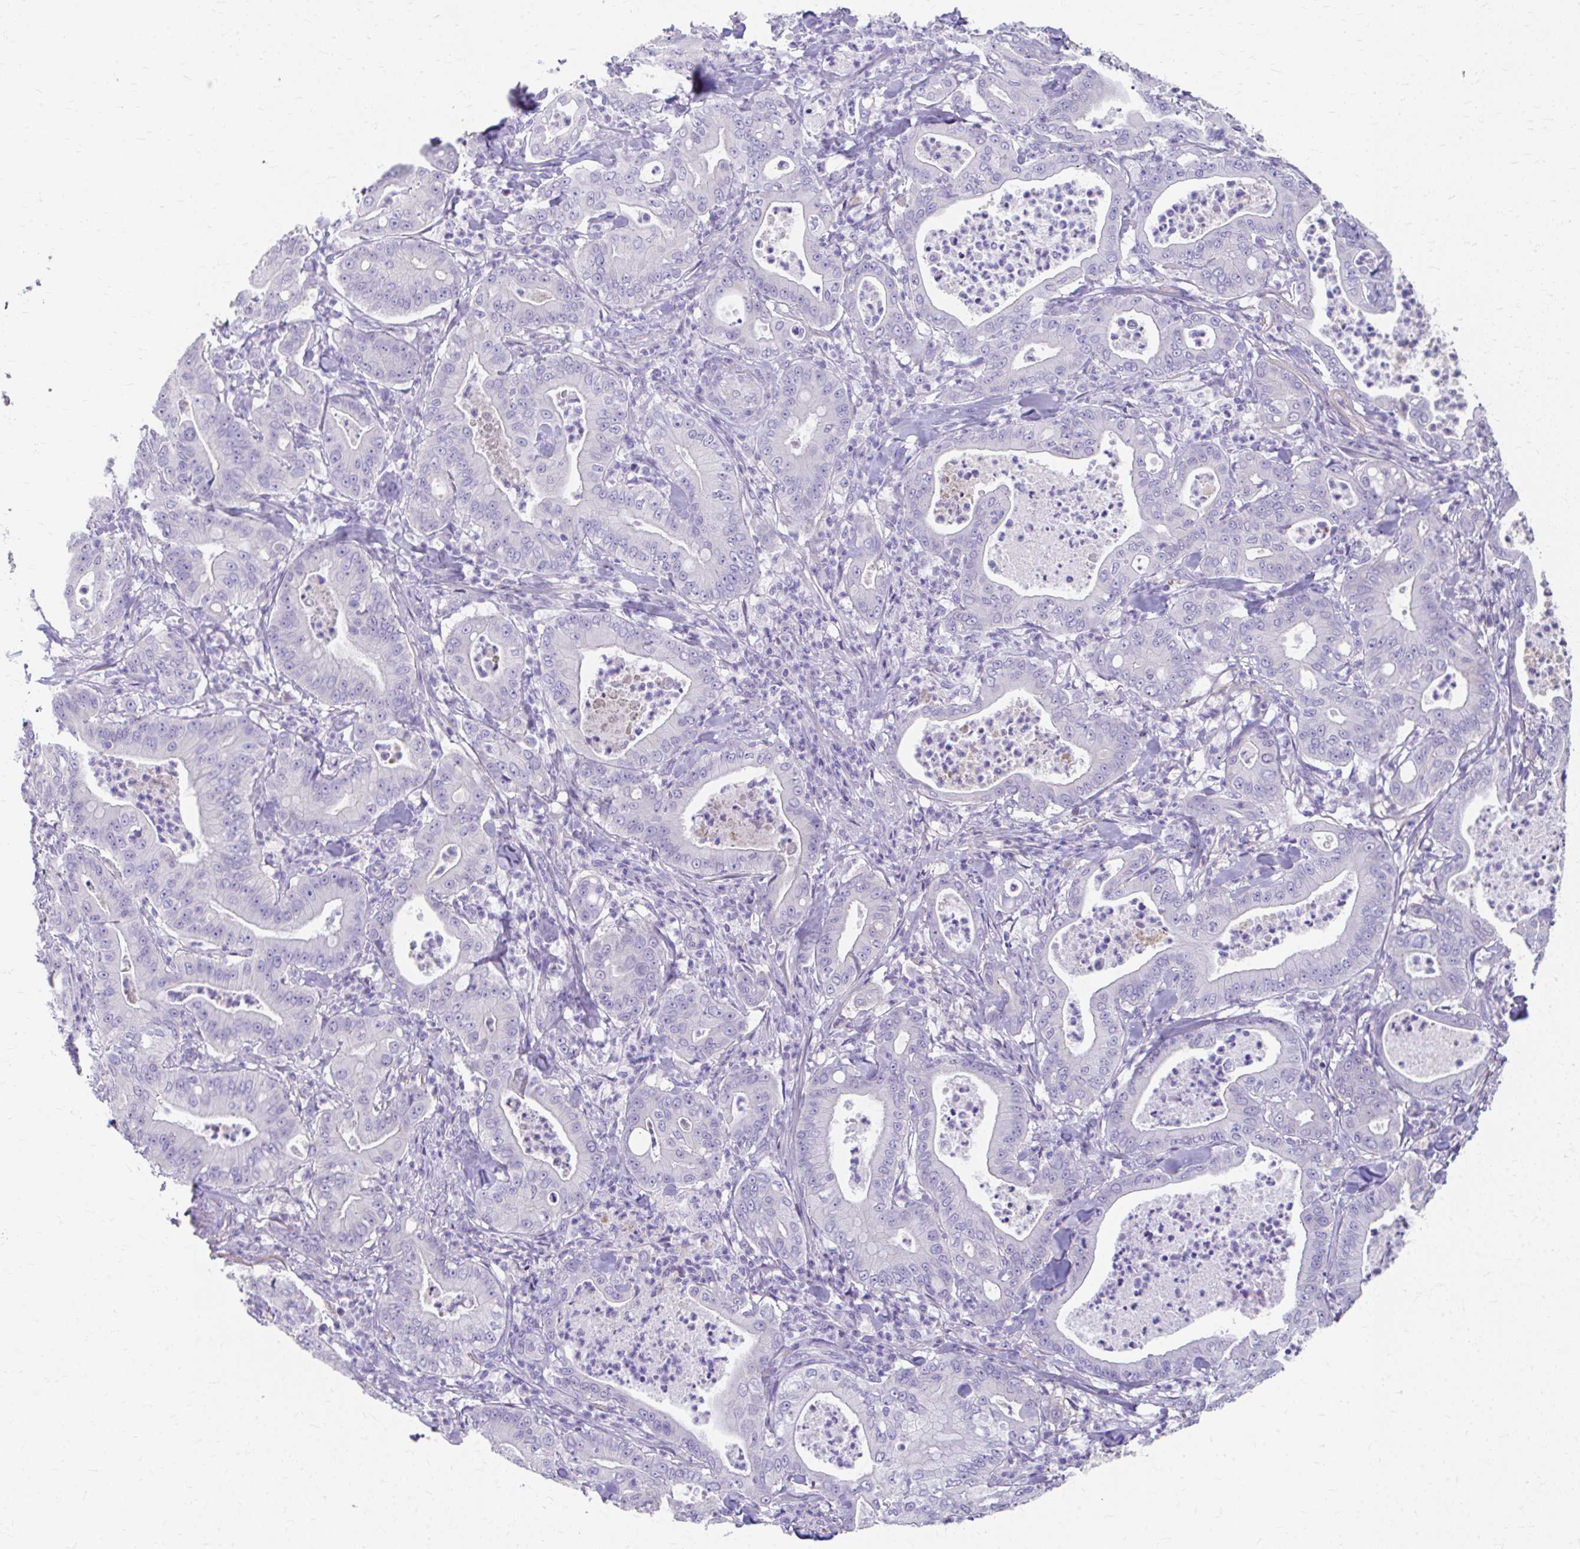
{"staining": {"intensity": "negative", "quantity": "none", "location": "none"}, "tissue": "pancreatic cancer", "cell_type": "Tumor cells", "image_type": "cancer", "snomed": [{"axis": "morphology", "description": "Adenocarcinoma, NOS"}, {"axis": "topography", "description": "Pancreas"}], "caption": "This is a histopathology image of immunohistochemistry (IHC) staining of adenocarcinoma (pancreatic), which shows no positivity in tumor cells.", "gene": "CFH", "patient": {"sex": "male", "age": 71}}